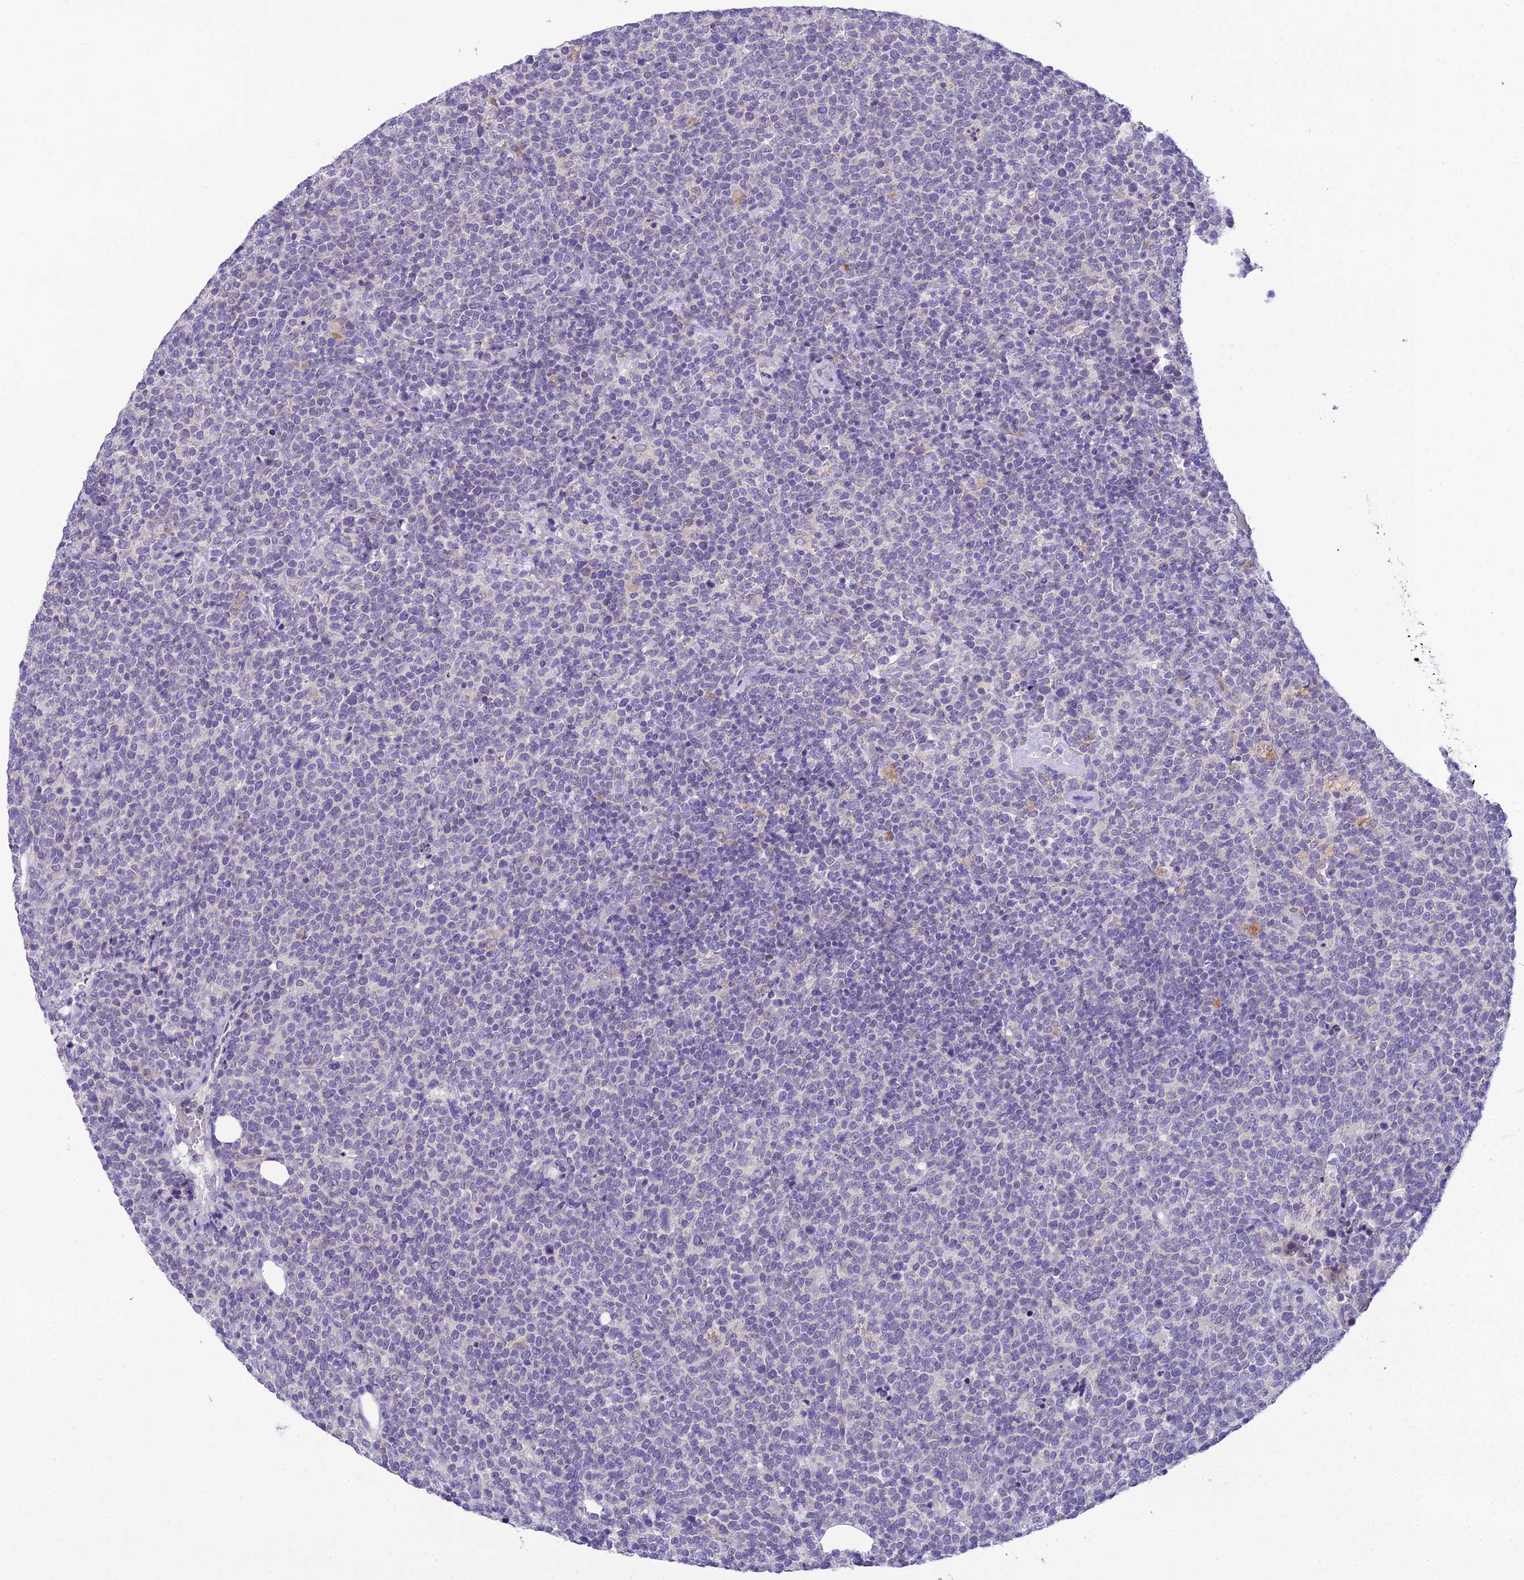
{"staining": {"intensity": "negative", "quantity": "none", "location": "none"}, "tissue": "lymphoma", "cell_type": "Tumor cells", "image_type": "cancer", "snomed": [{"axis": "morphology", "description": "Malignant lymphoma, non-Hodgkin's type, High grade"}, {"axis": "topography", "description": "Lymph node"}], "caption": "This is an immunohistochemistry (IHC) histopathology image of high-grade malignant lymphoma, non-Hodgkin's type. There is no positivity in tumor cells.", "gene": "MIIP", "patient": {"sex": "male", "age": 61}}